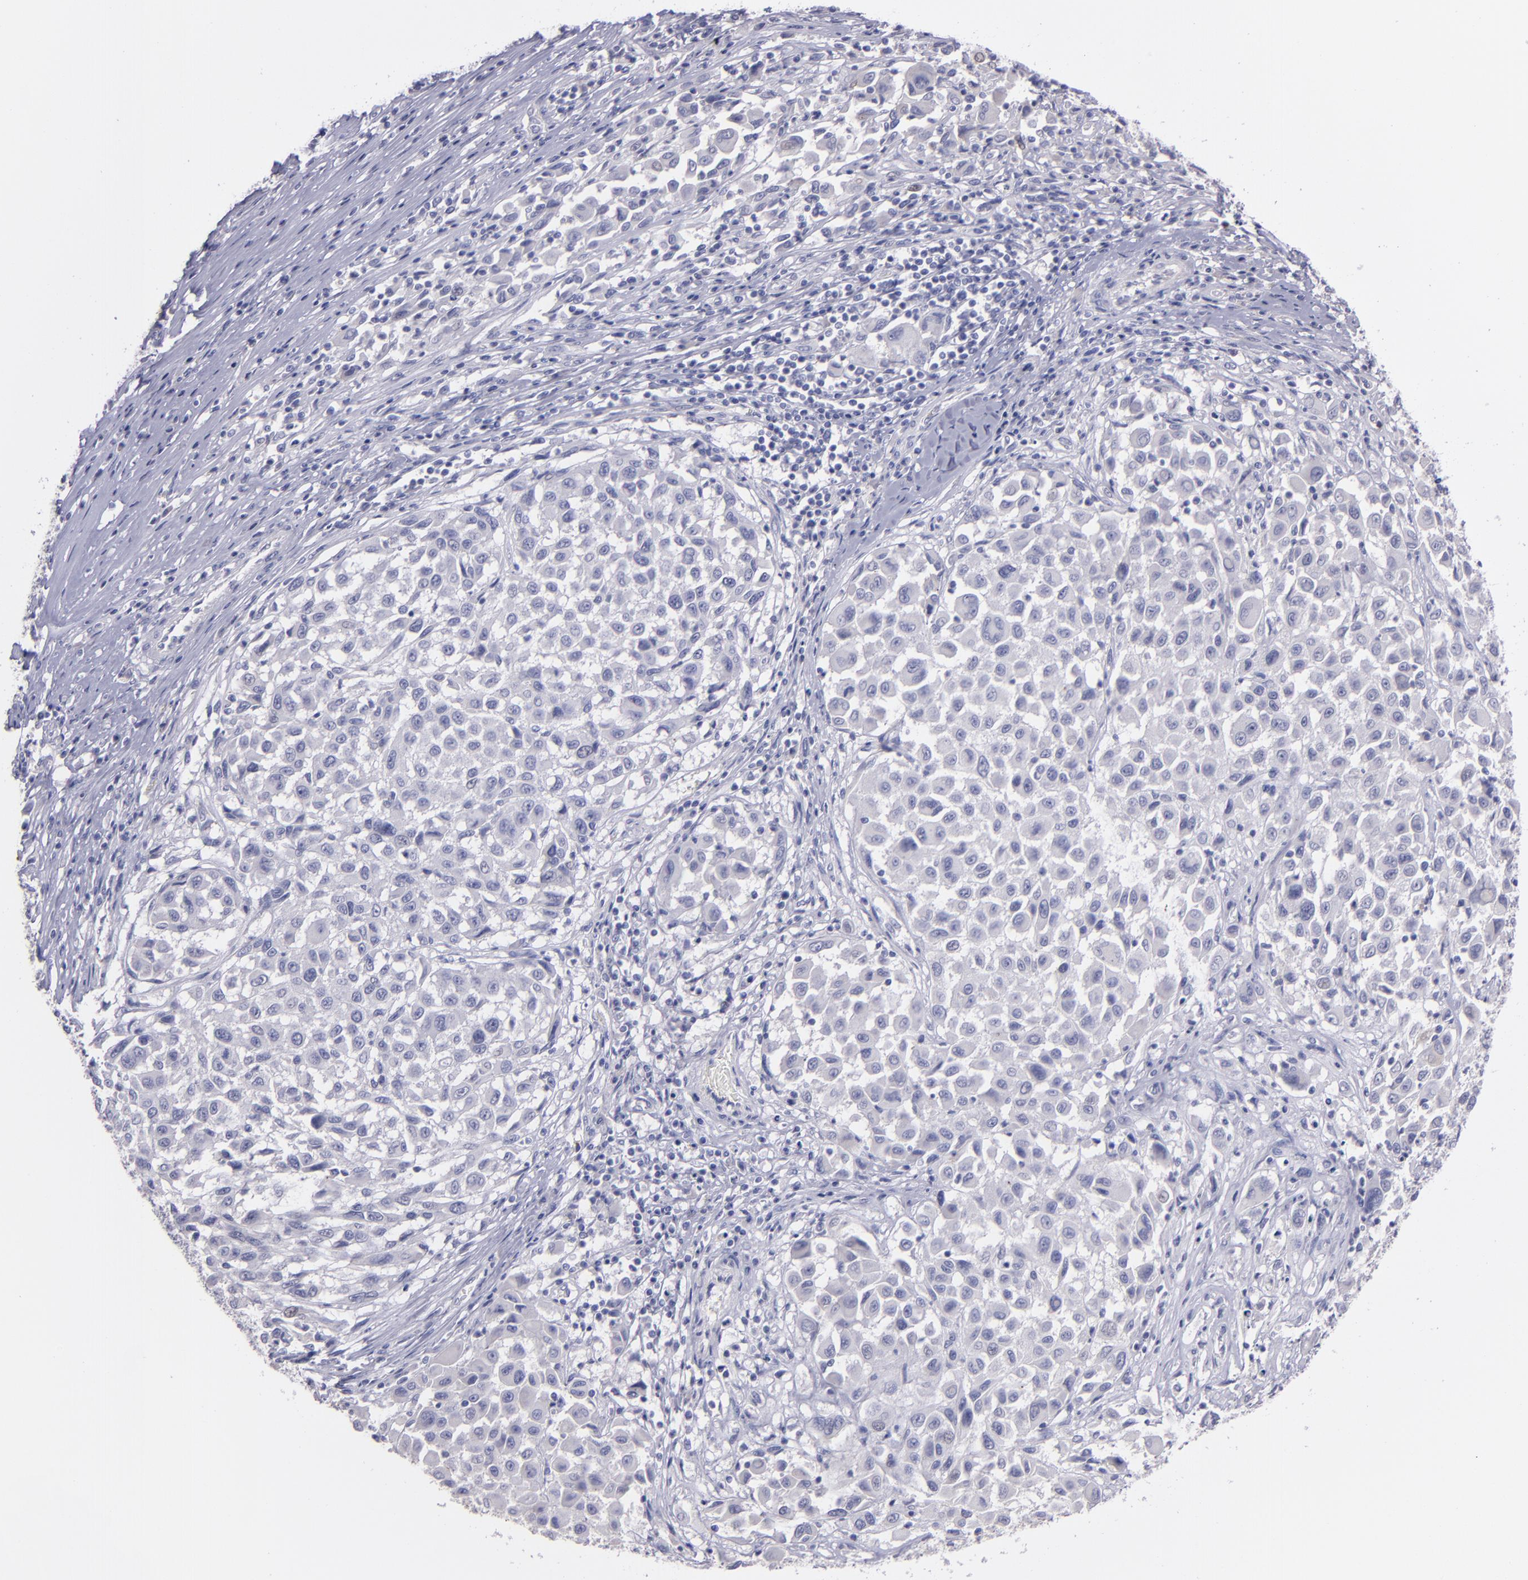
{"staining": {"intensity": "negative", "quantity": "none", "location": "none"}, "tissue": "melanoma", "cell_type": "Tumor cells", "image_type": "cancer", "snomed": [{"axis": "morphology", "description": "Malignant melanoma, Metastatic site"}, {"axis": "topography", "description": "Lymph node"}], "caption": "Image shows no significant protein expression in tumor cells of melanoma.", "gene": "SNAP25", "patient": {"sex": "male", "age": 61}}